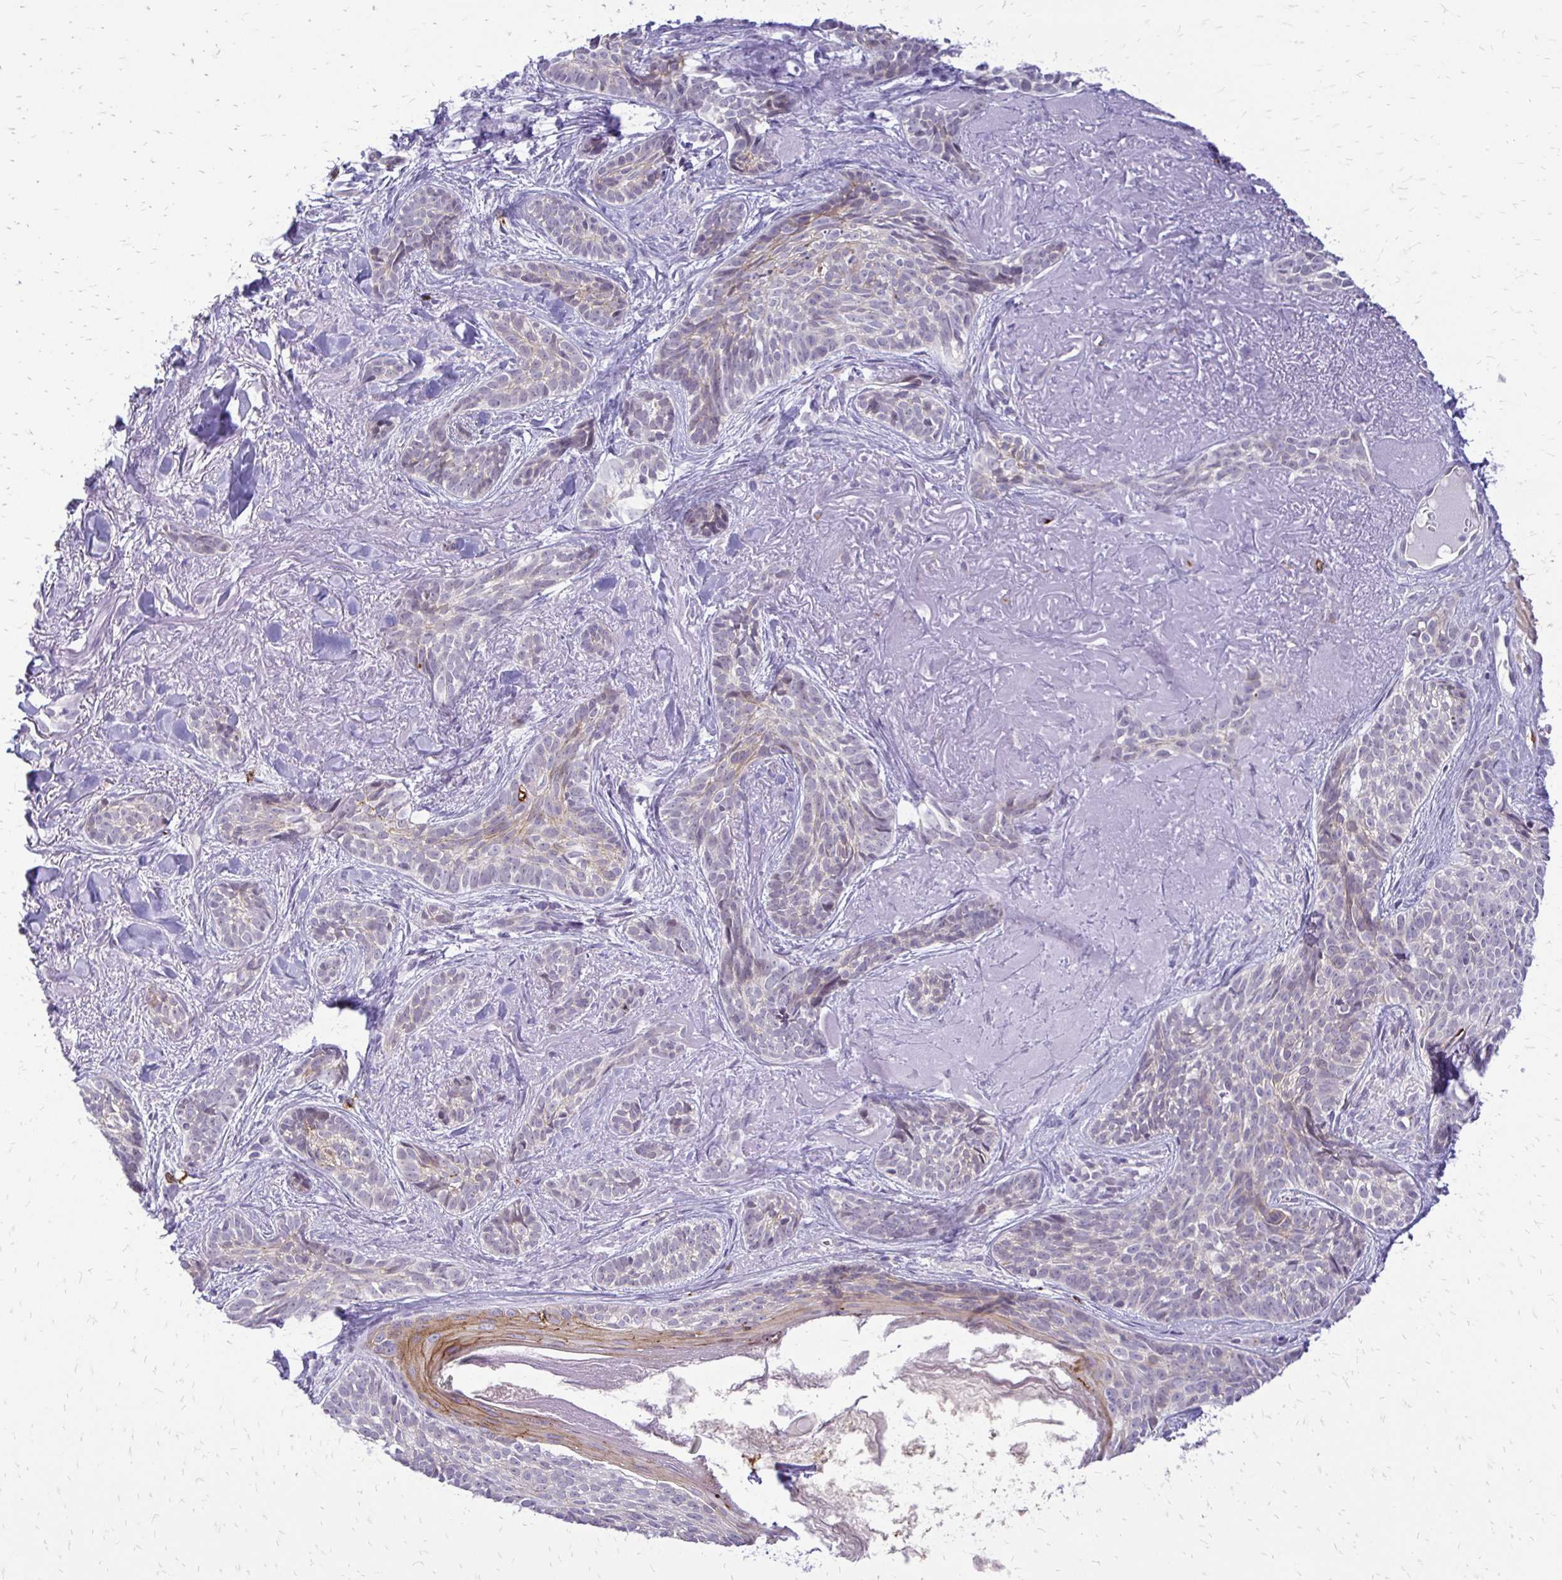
{"staining": {"intensity": "weak", "quantity": "<25%", "location": "cytoplasmic/membranous"}, "tissue": "skin cancer", "cell_type": "Tumor cells", "image_type": "cancer", "snomed": [{"axis": "morphology", "description": "Basal cell carcinoma"}, {"axis": "morphology", "description": "BCC, high aggressive"}, {"axis": "topography", "description": "Skin"}], "caption": "This is a histopathology image of IHC staining of skin cancer (bcc,  high aggressive), which shows no positivity in tumor cells. Nuclei are stained in blue.", "gene": "EPYC", "patient": {"sex": "female", "age": 79}}